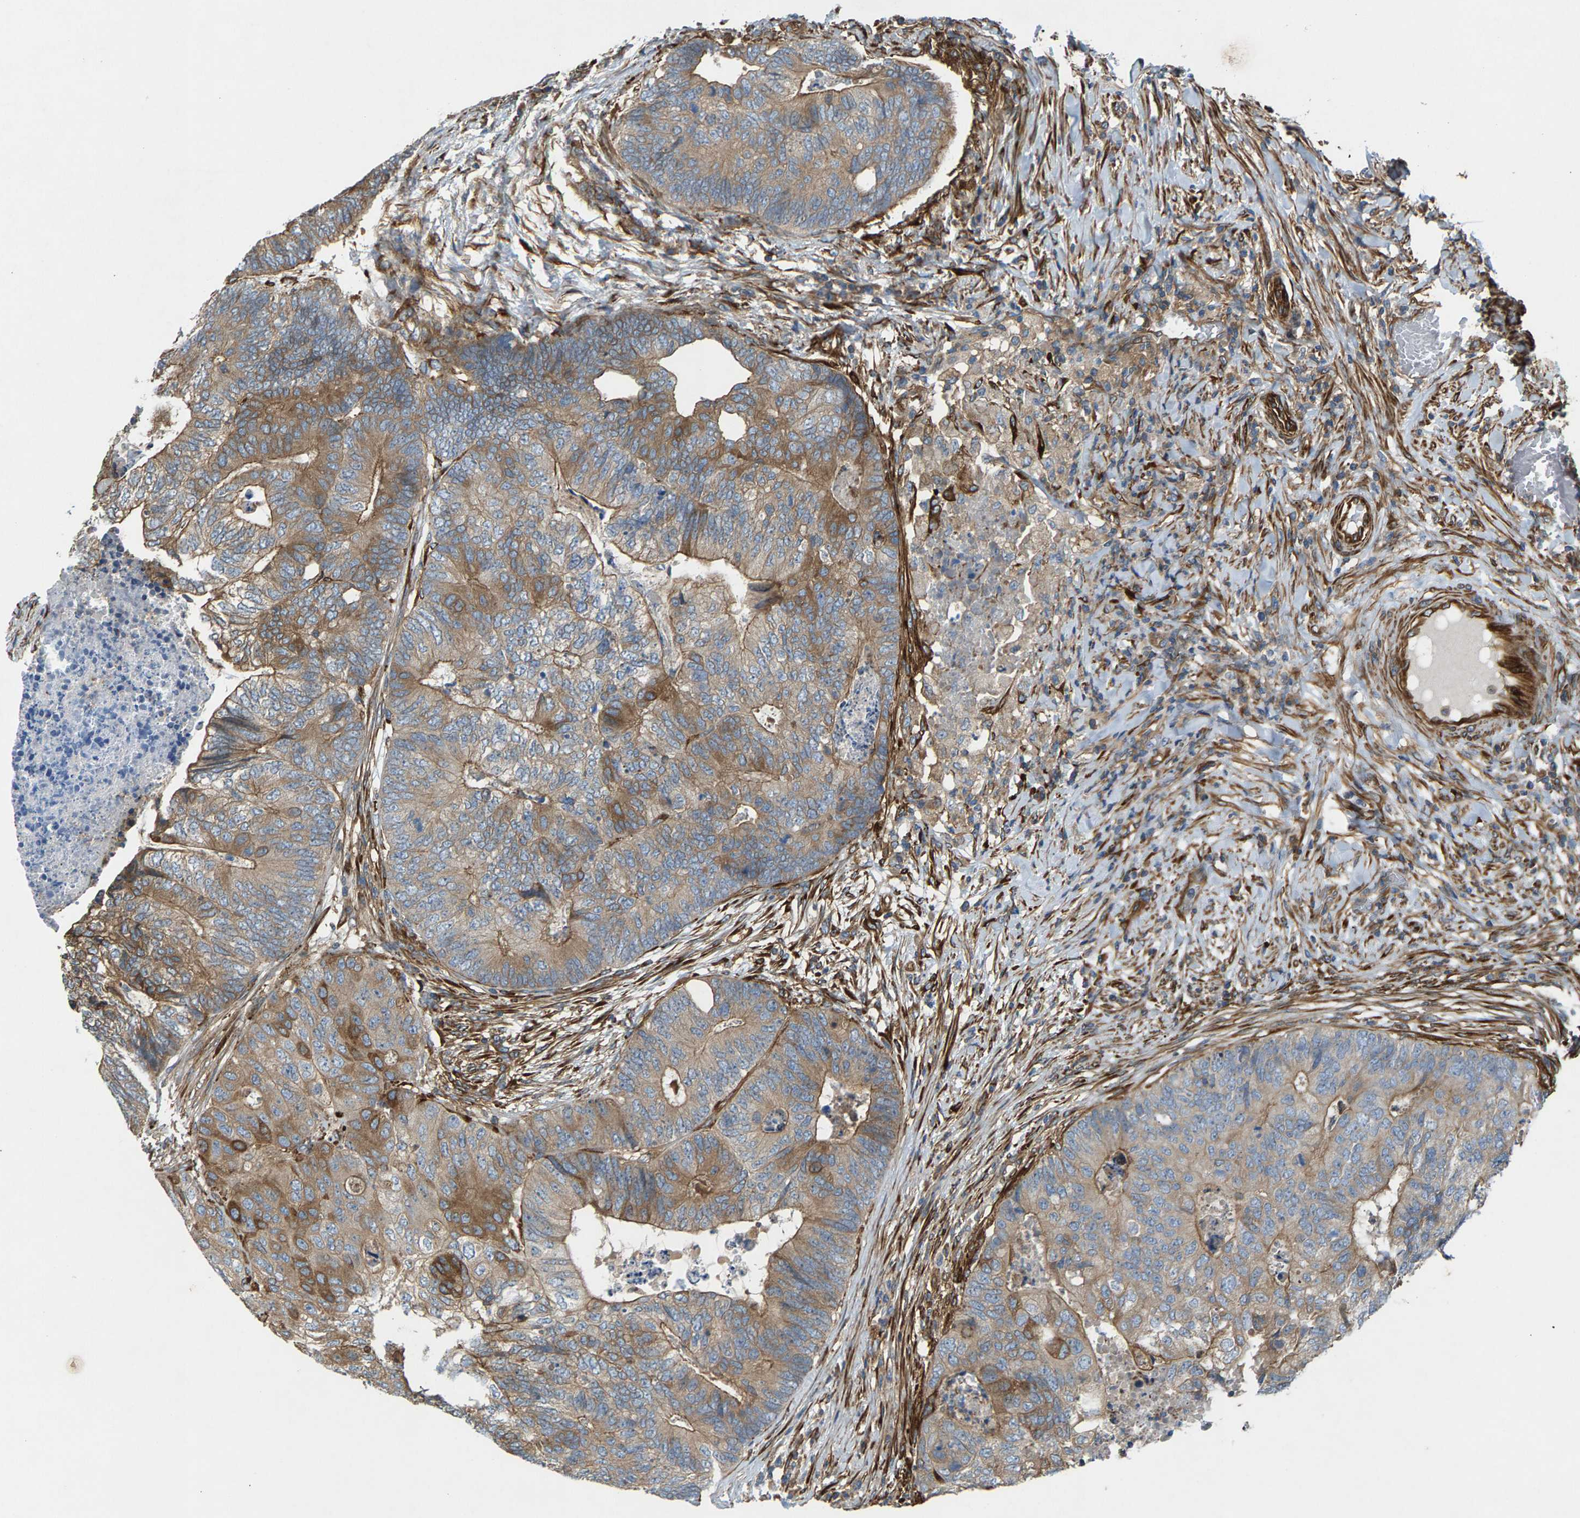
{"staining": {"intensity": "moderate", "quantity": "25%-75%", "location": "cytoplasmic/membranous"}, "tissue": "colorectal cancer", "cell_type": "Tumor cells", "image_type": "cancer", "snomed": [{"axis": "morphology", "description": "Adenocarcinoma, NOS"}, {"axis": "topography", "description": "Colon"}], "caption": "Immunohistochemical staining of human adenocarcinoma (colorectal) displays medium levels of moderate cytoplasmic/membranous protein expression in about 25%-75% of tumor cells.", "gene": "PDCL", "patient": {"sex": "female", "age": 67}}